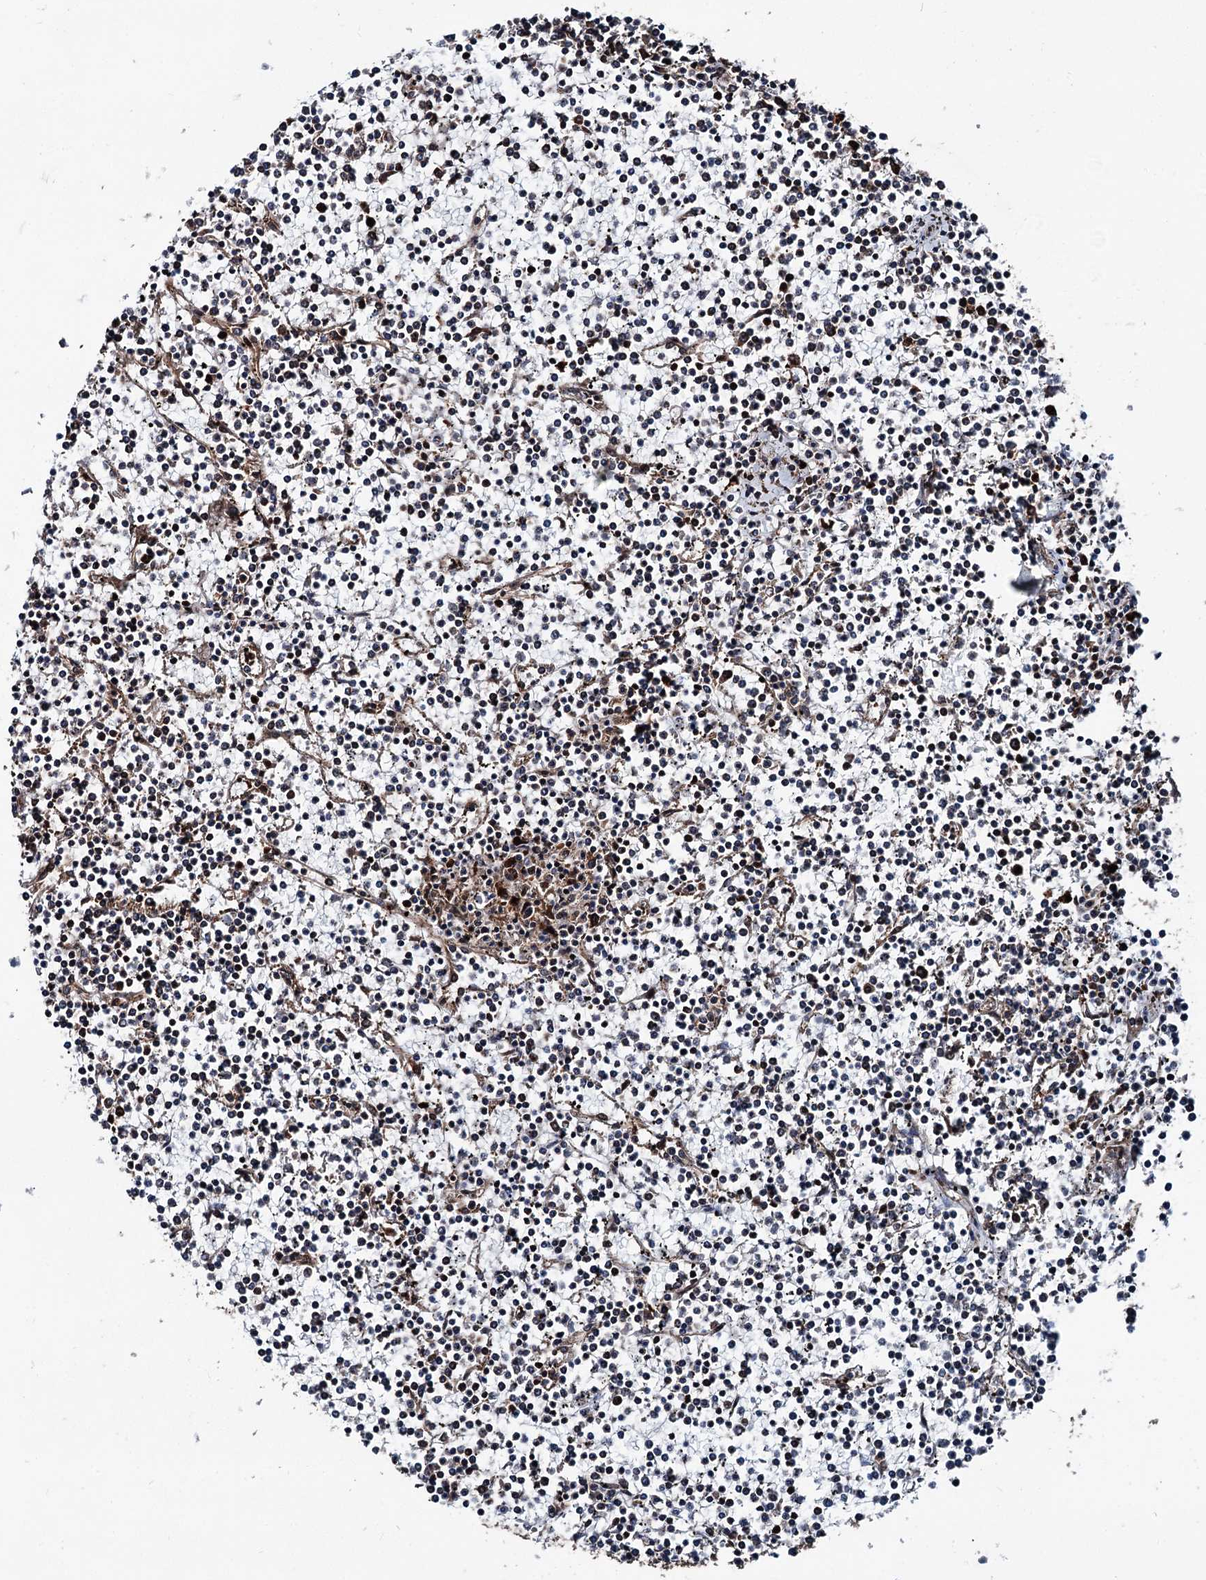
{"staining": {"intensity": "negative", "quantity": "none", "location": "none"}, "tissue": "lymphoma", "cell_type": "Tumor cells", "image_type": "cancer", "snomed": [{"axis": "morphology", "description": "Malignant lymphoma, non-Hodgkin's type, Low grade"}, {"axis": "topography", "description": "Spleen"}], "caption": "Immunohistochemistry (IHC) of human lymphoma exhibits no expression in tumor cells.", "gene": "PSMD13", "patient": {"sex": "female", "age": 19}}